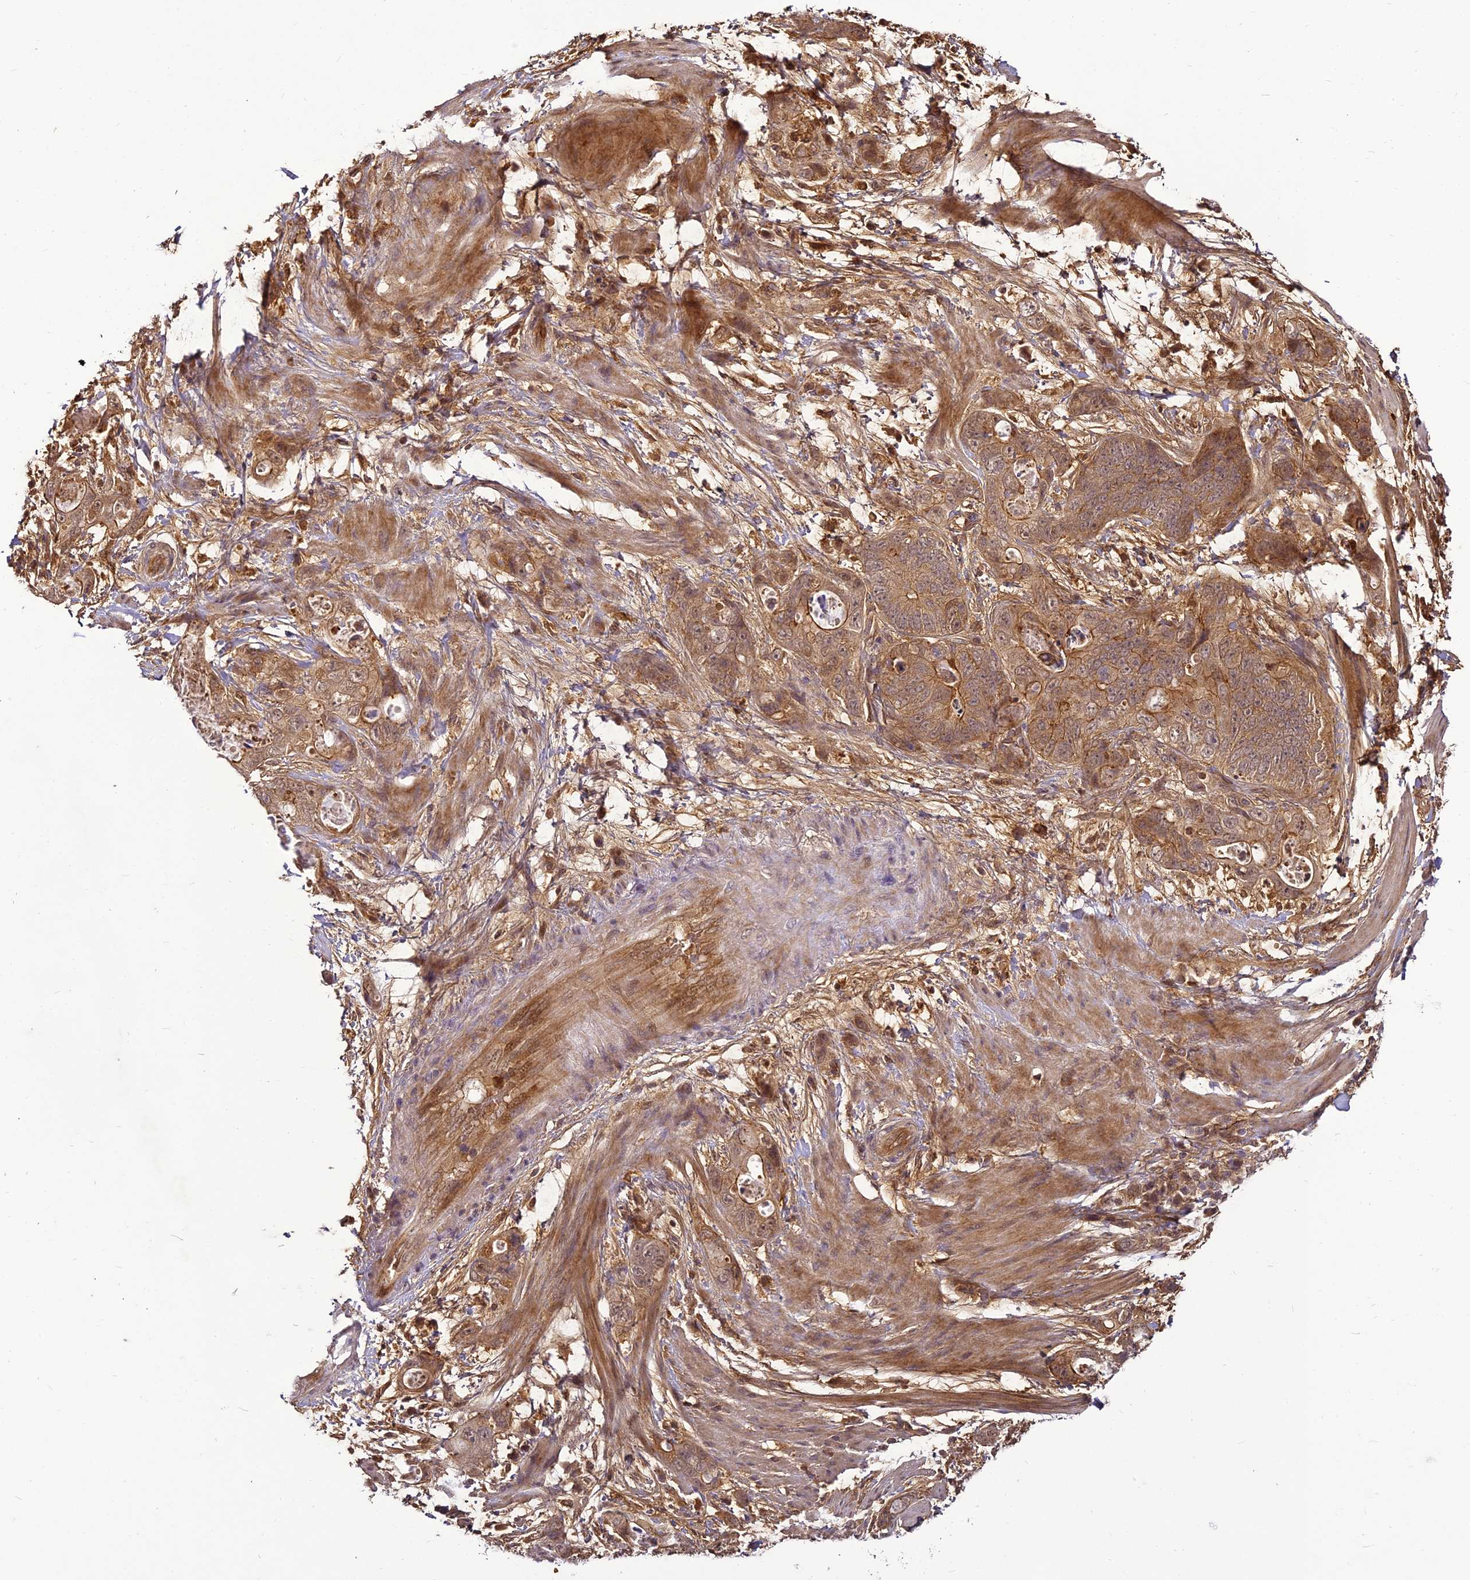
{"staining": {"intensity": "moderate", "quantity": ">75%", "location": "cytoplasmic/membranous"}, "tissue": "stomach cancer", "cell_type": "Tumor cells", "image_type": "cancer", "snomed": [{"axis": "morphology", "description": "Adenocarcinoma, NOS"}, {"axis": "topography", "description": "Stomach"}], "caption": "Human stomach adenocarcinoma stained with a protein marker reveals moderate staining in tumor cells.", "gene": "BCDIN3D", "patient": {"sex": "female", "age": 89}}